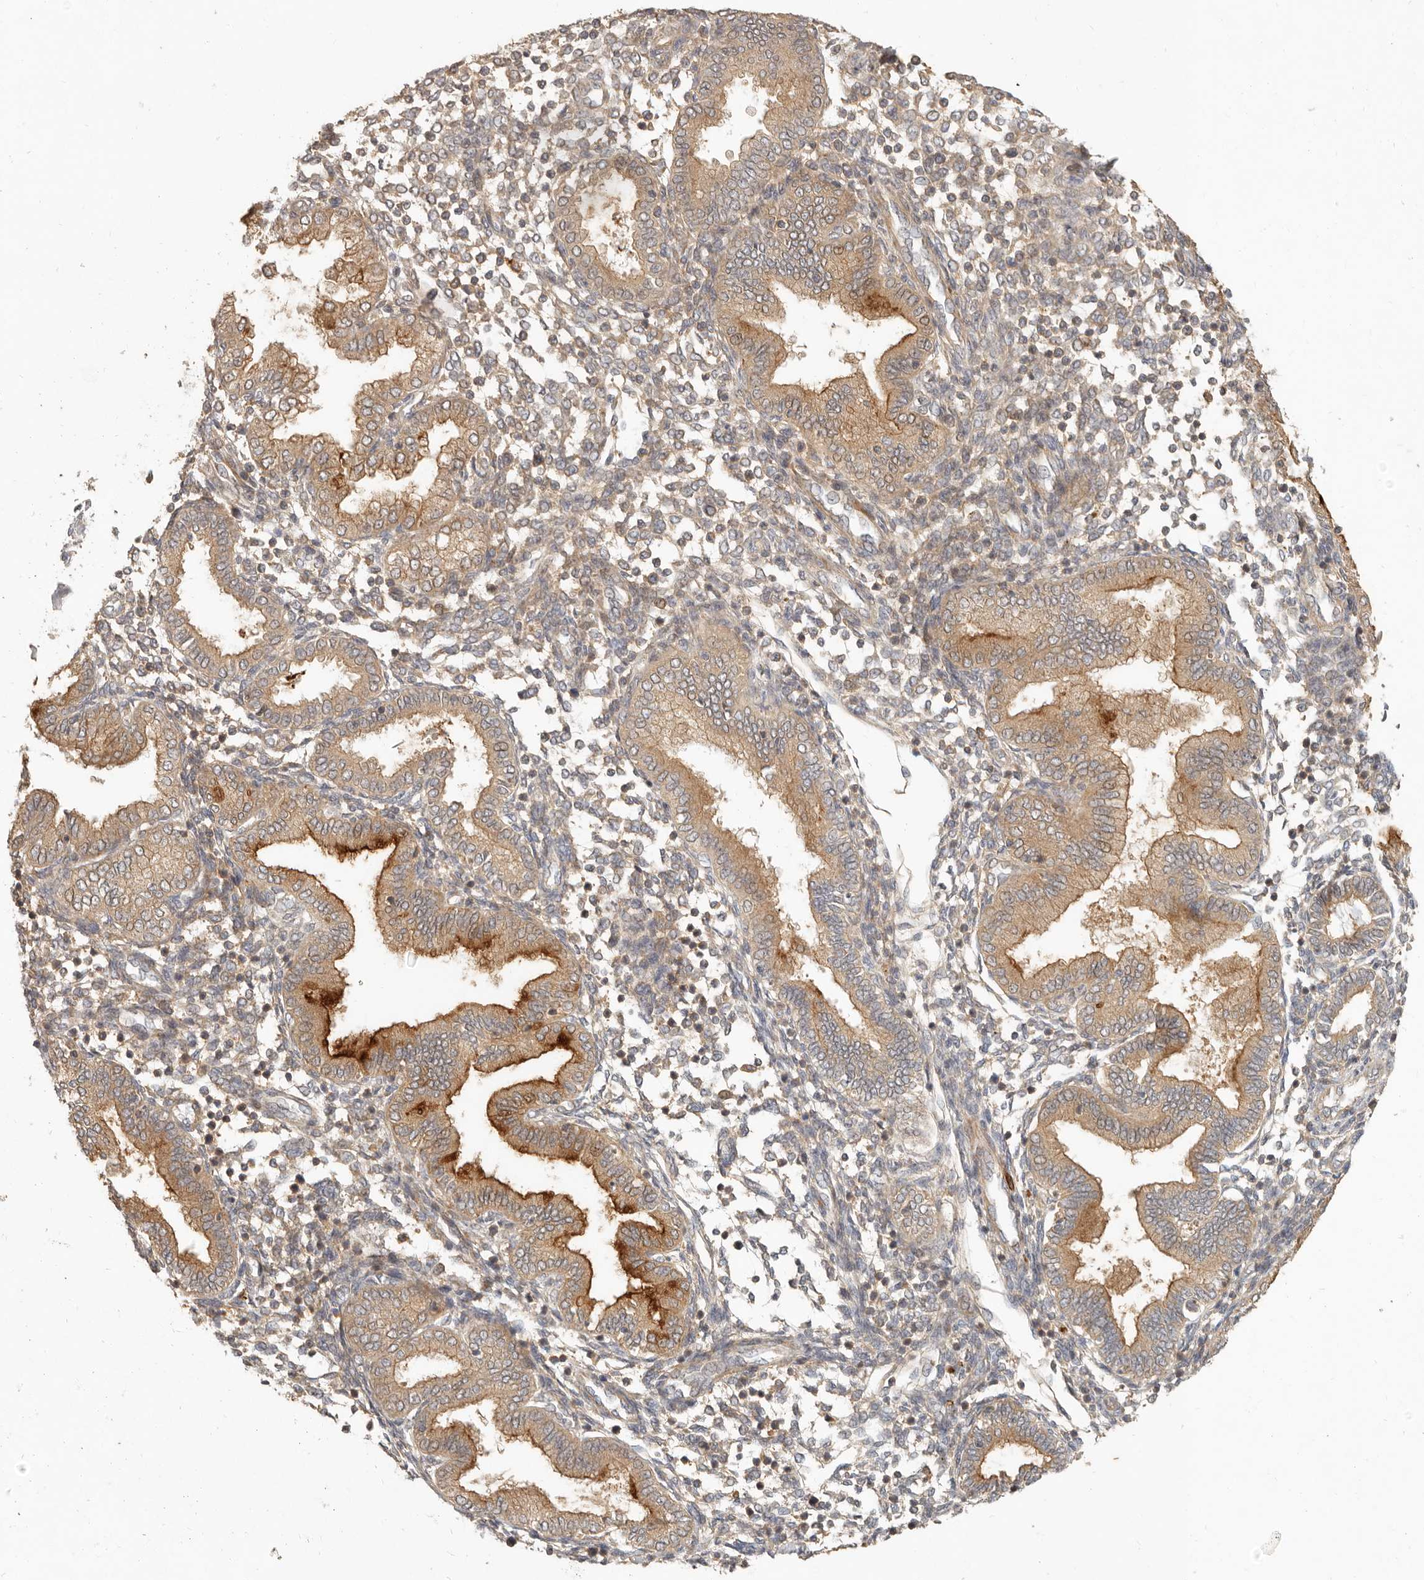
{"staining": {"intensity": "weak", "quantity": ">75%", "location": "cytoplasmic/membranous"}, "tissue": "endometrium", "cell_type": "Cells in endometrial stroma", "image_type": "normal", "snomed": [{"axis": "morphology", "description": "Normal tissue, NOS"}, {"axis": "topography", "description": "Endometrium"}], "caption": "Cells in endometrial stroma exhibit weak cytoplasmic/membranous positivity in about >75% of cells in unremarkable endometrium. Using DAB (3,3'-diaminobenzidine) (brown) and hematoxylin (blue) stains, captured at high magnification using brightfield microscopy.", "gene": "VIPR1", "patient": {"sex": "female", "age": 53}}